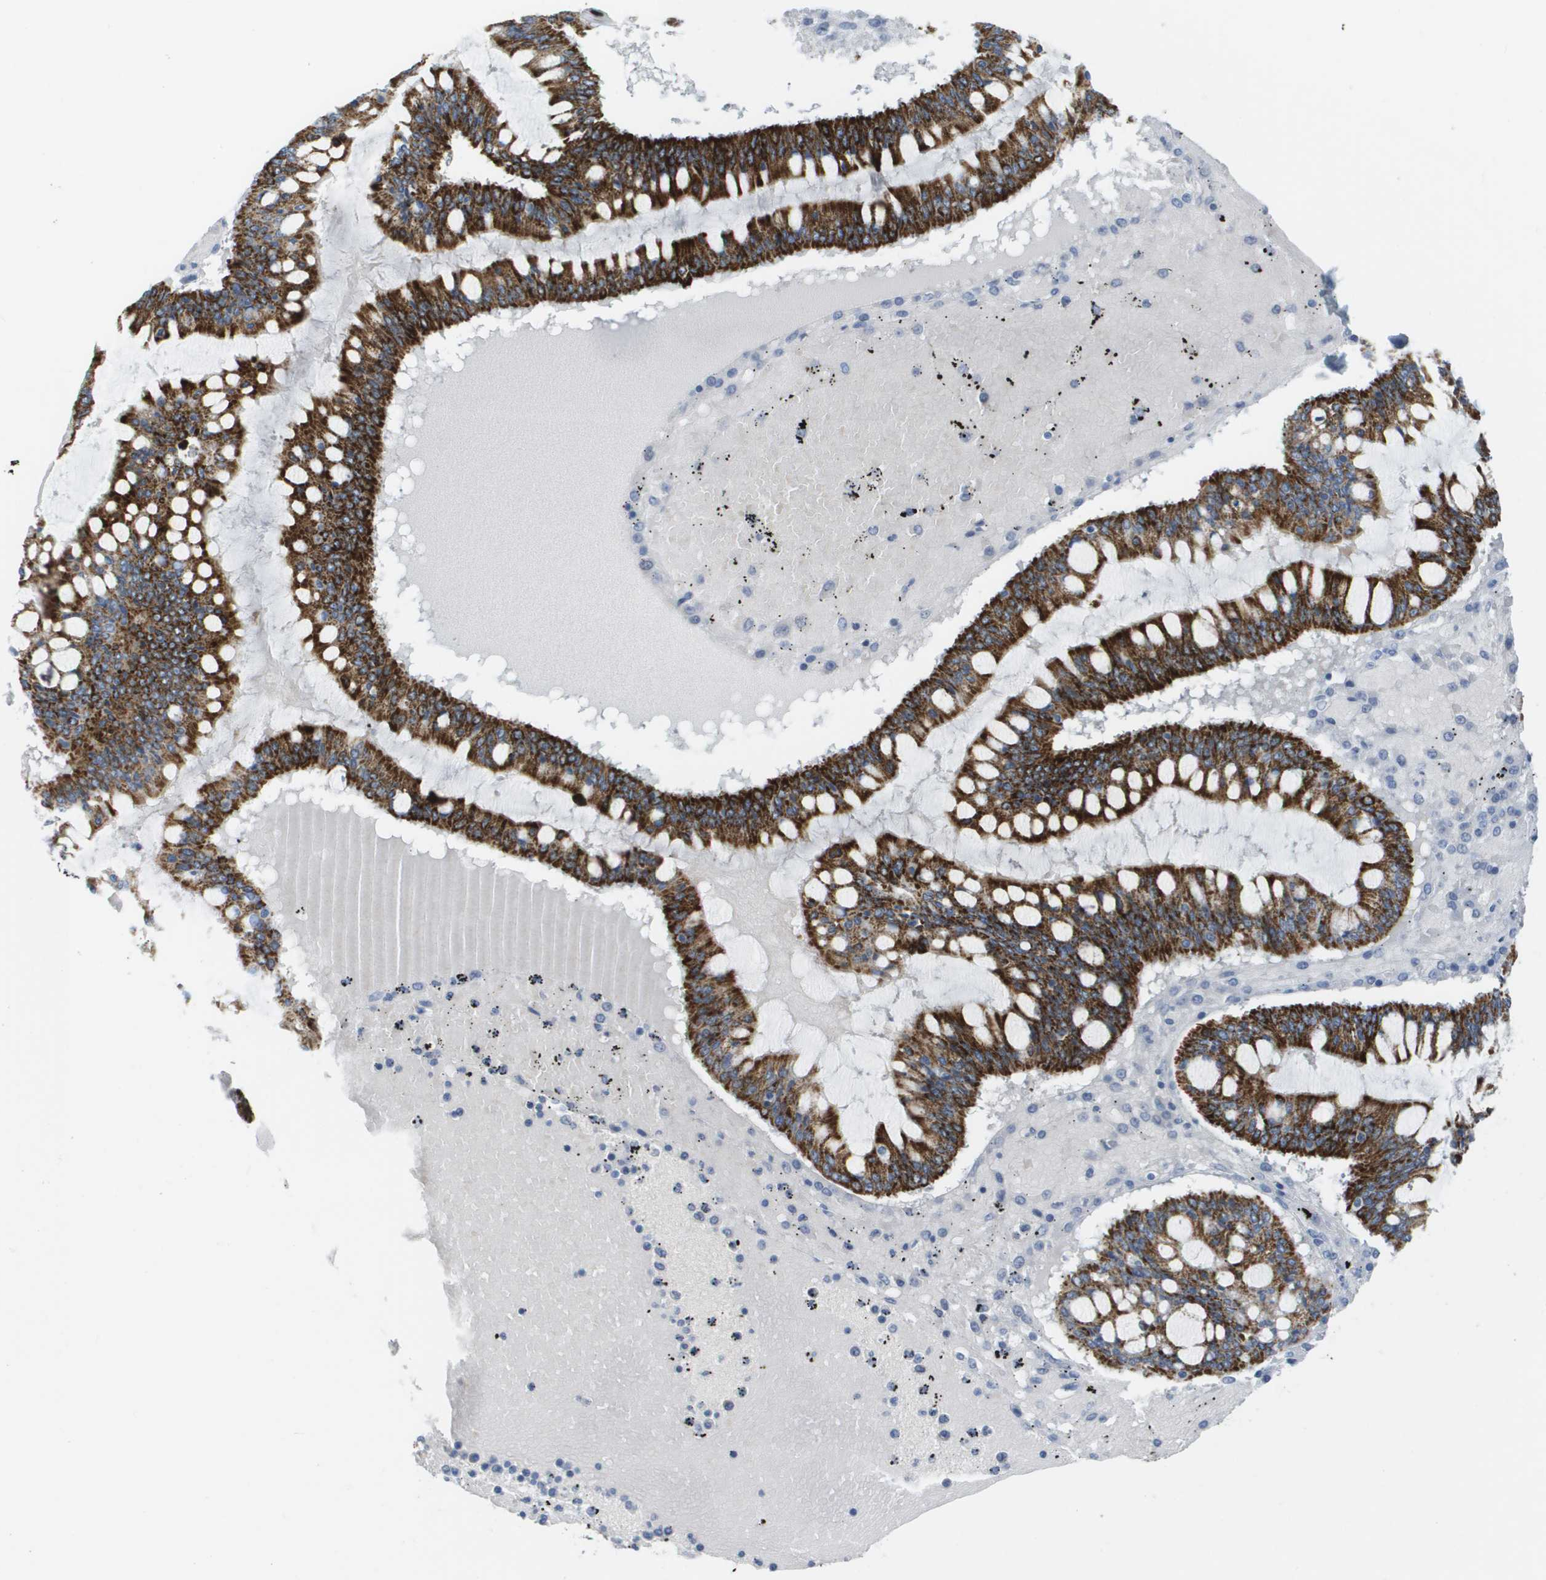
{"staining": {"intensity": "strong", "quantity": ">75%", "location": "cytoplasmic/membranous"}, "tissue": "ovarian cancer", "cell_type": "Tumor cells", "image_type": "cancer", "snomed": [{"axis": "morphology", "description": "Cystadenocarcinoma, mucinous, NOS"}, {"axis": "topography", "description": "Ovary"}], "caption": "Mucinous cystadenocarcinoma (ovarian) tissue reveals strong cytoplasmic/membranous expression in approximately >75% of tumor cells", "gene": "PDE4A", "patient": {"sex": "female", "age": 73}}